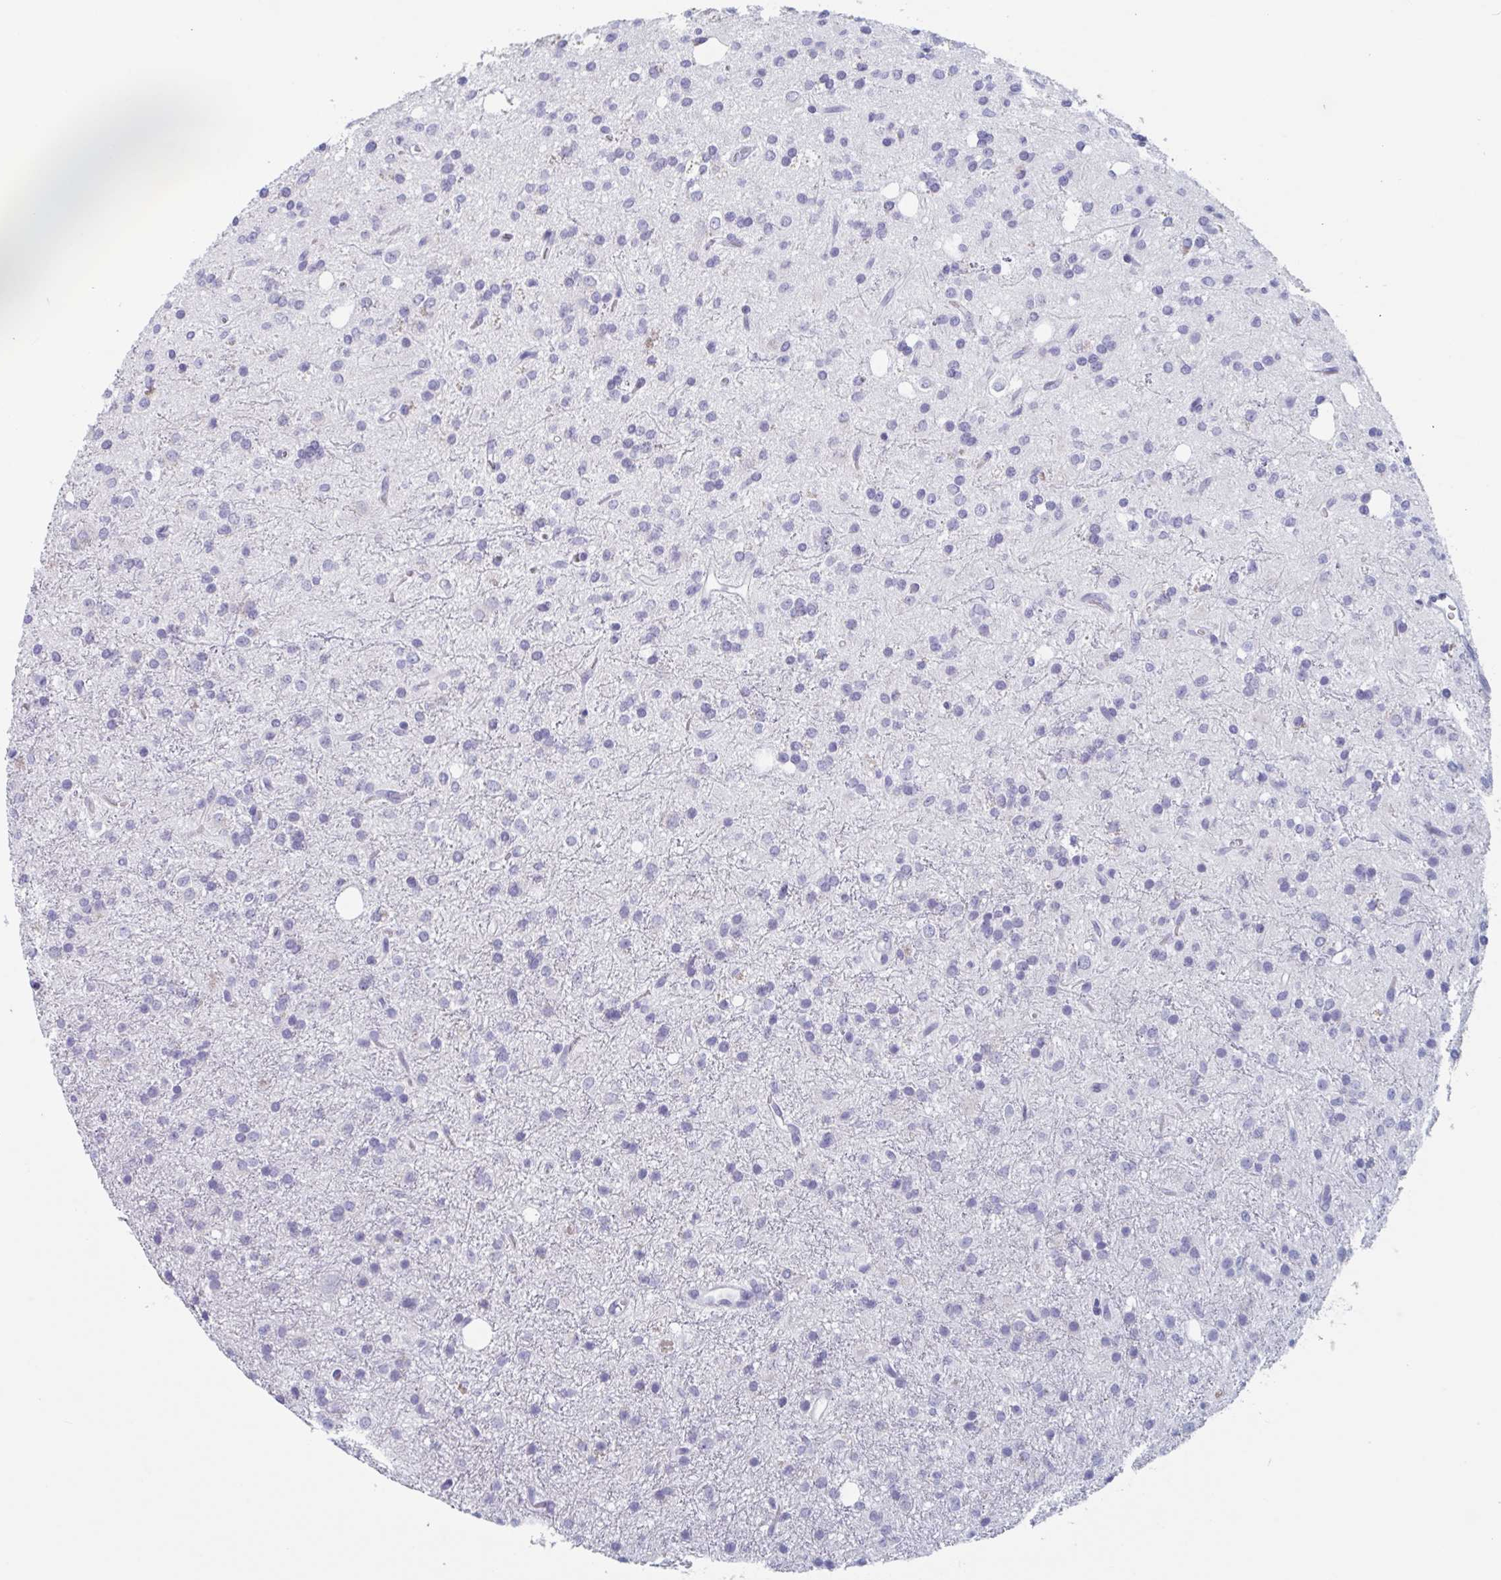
{"staining": {"intensity": "negative", "quantity": "none", "location": "none"}, "tissue": "glioma", "cell_type": "Tumor cells", "image_type": "cancer", "snomed": [{"axis": "morphology", "description": "Glioma, malignant, Low grade"}, {"axis": "topography", "description": "Brain"}], "caption": "IHC image of human glioma stained for a protein (brown), which shows no positivity in tumor cells. (Stains: DAB IHC with hematoxylin counter stain, Microscopy: brightfield microscopy at high magnification).", "gene": "HSD11B2", "patient": {"sex": "female", "age": 33}}